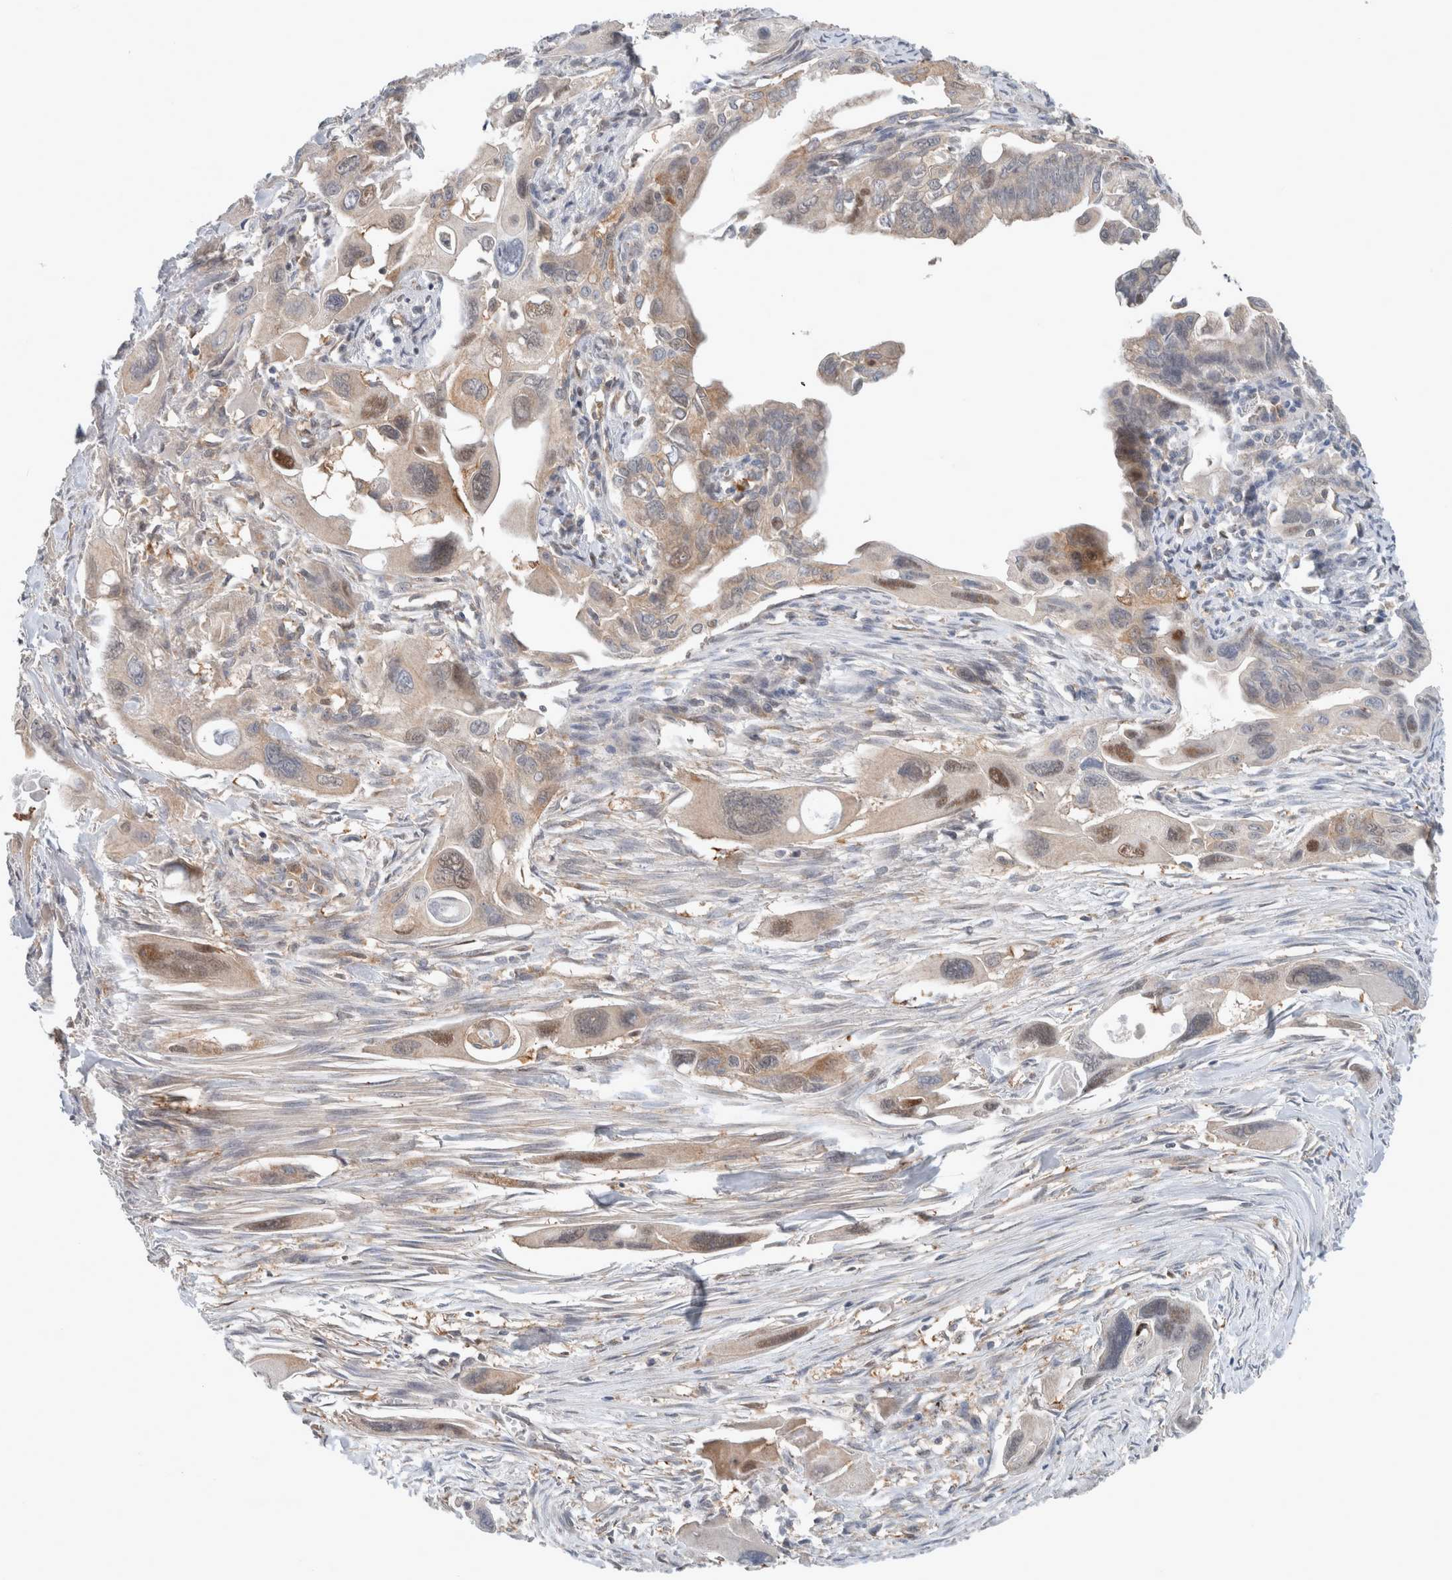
{"staining": {"intensity": "weak", "quantity": ">75%", "location": "cytoplasmic/membranous,nuclear"}, "tissue": "pancreatic cancer", "cell_type": "Tumor cells", "image_type": "cancer", "snomed": [{"axis": "morphology", "description": "Adenocarcinoma, NOS"}, {"axis": "topography", "description": "Pancreas"}], "caption": "Immunohistochemistry (DAB) staining of adenocarcinoma (pancreatic) shows weak cytoplasmic/membranous and nuclear protein staining in approximately >75% of tumor cells. (DAB (3,3'-diaminobenzidine) IHC, brown staining for protein, blue staining for nuclei).", "gene": "XPNPEP1", "patient": {"sex": "male", "age": 73}}